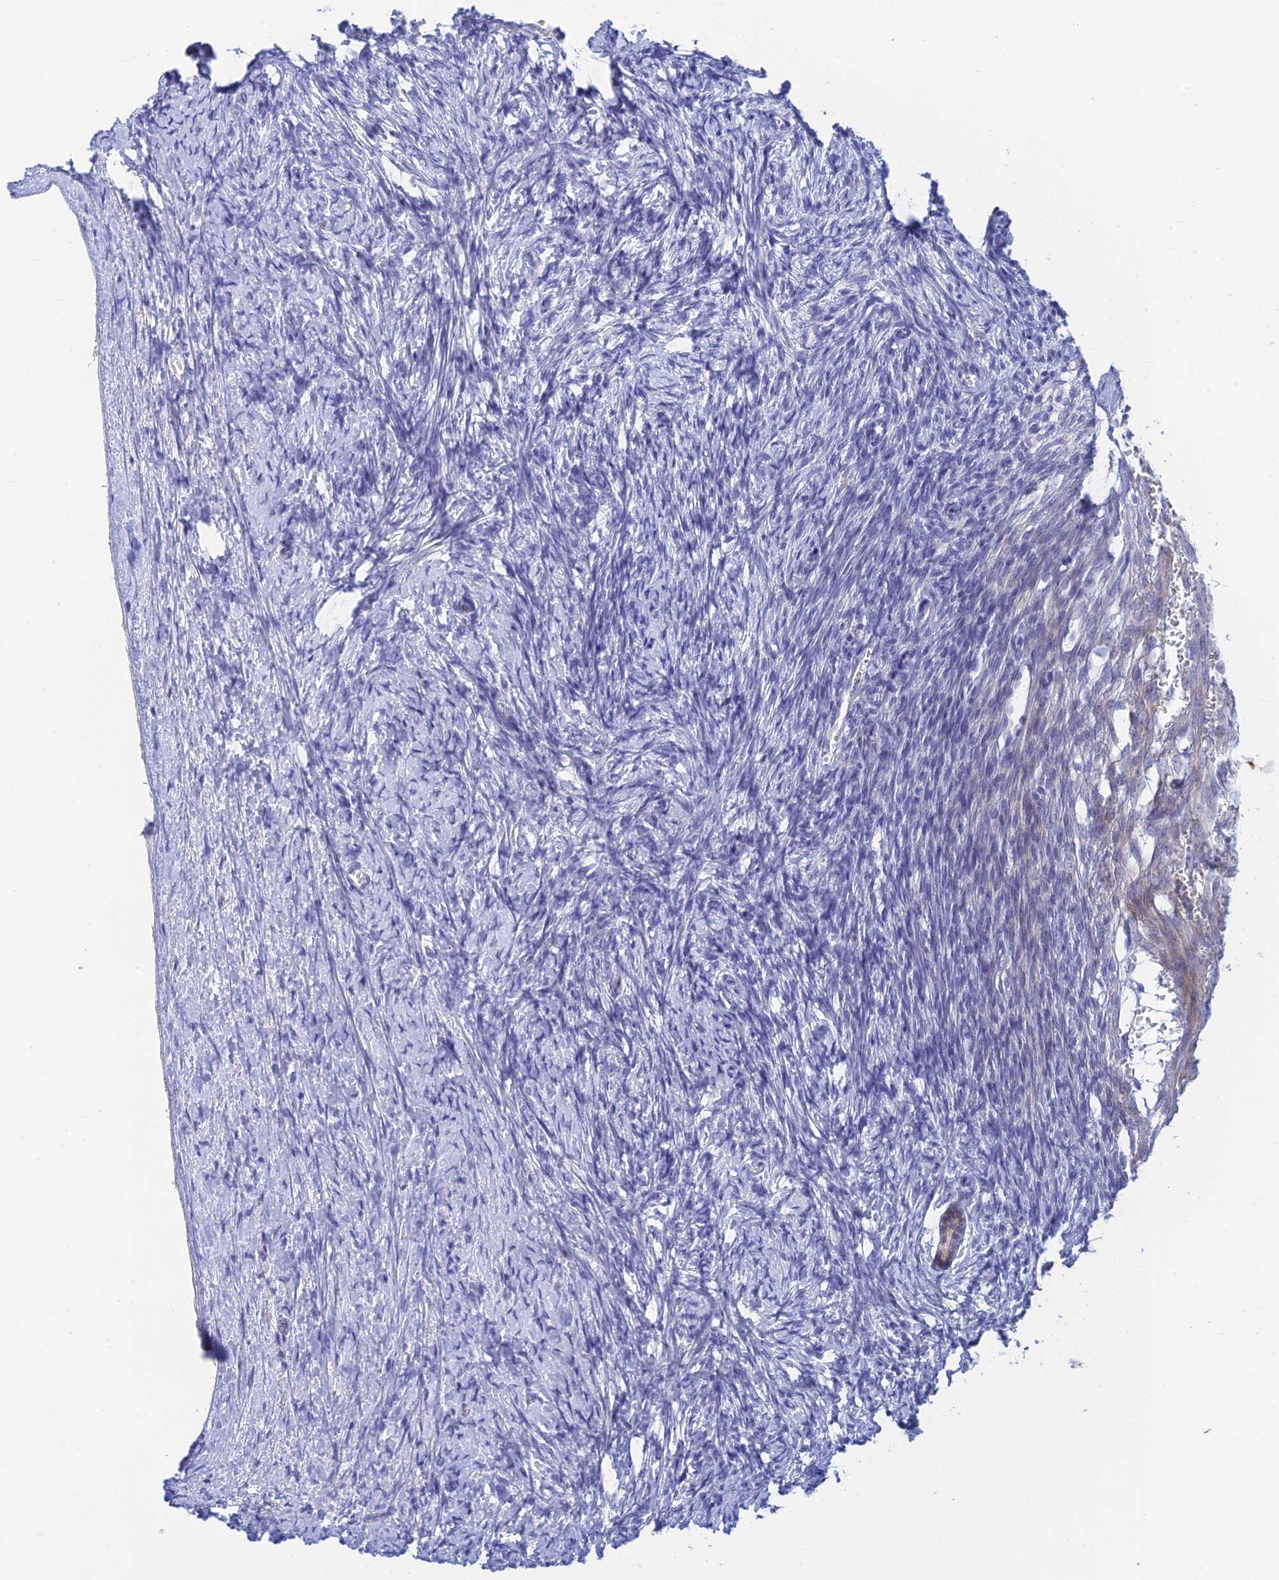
{"staining": {"intensity": "weak", "quantity": ">75%", "location": "cytoplasmic/membranous"}, "tissue": "ovary", "cell_type": "Follicle cells", "image_type": "normal", "snomed": [{"axis": "morphology", "description": "Normal tissue, NOS"}, {"axis": "morphology", "description": "Developmental malformation"}, {"axis": "topography", "description": "Ovary"}], "caption": "Ovary stained with a brown dye shows weak cytoplasmic/membranous positive positivity in approximately >75% of follicle cells.", "gene": "CEP152", "patient": {"sex": "female", "age": 39}}